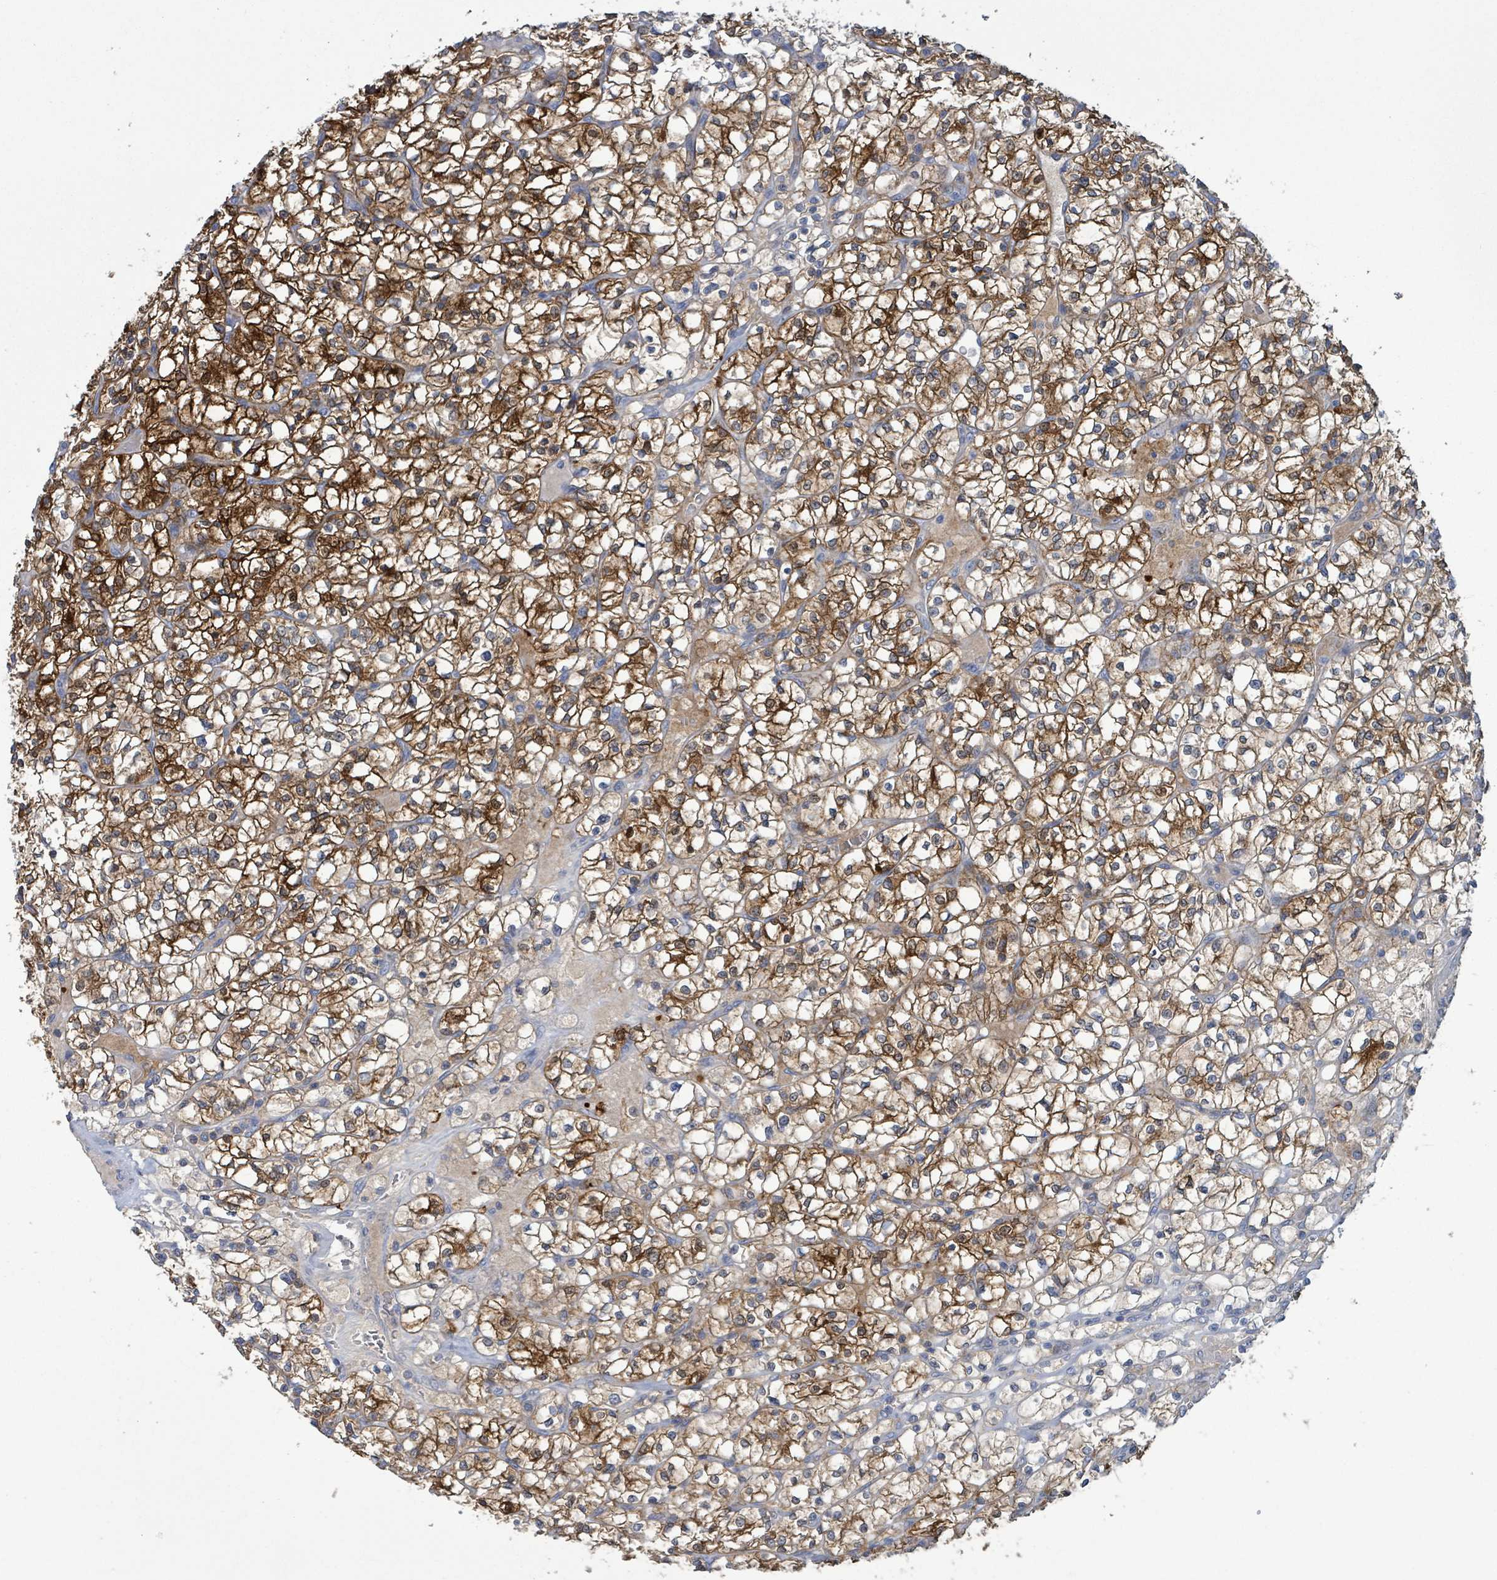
{"staining": {"intensity": "strong", "quantity": ">75%", "location": "cytoplasmic/membranous"}, "tissue": "renal cancer", "cell_type": "Tumor cells", "image_type": "cancer", "snomed": [{"axis": "morphology", "description": "Adenocarcinoma, NOS"}, {"axis": "topography", "description": "Kidney"}], "caption": "The micrograph exhibits immunohistochemical staining of renal cancer. There is strong cytoplasmic/membranous staining is present in approximately >75% of tumor cells. (IHC, brightfield microscopy, high magnification).", "gene": "PKLR", "patient": {"sex": "female", "age": 64}}